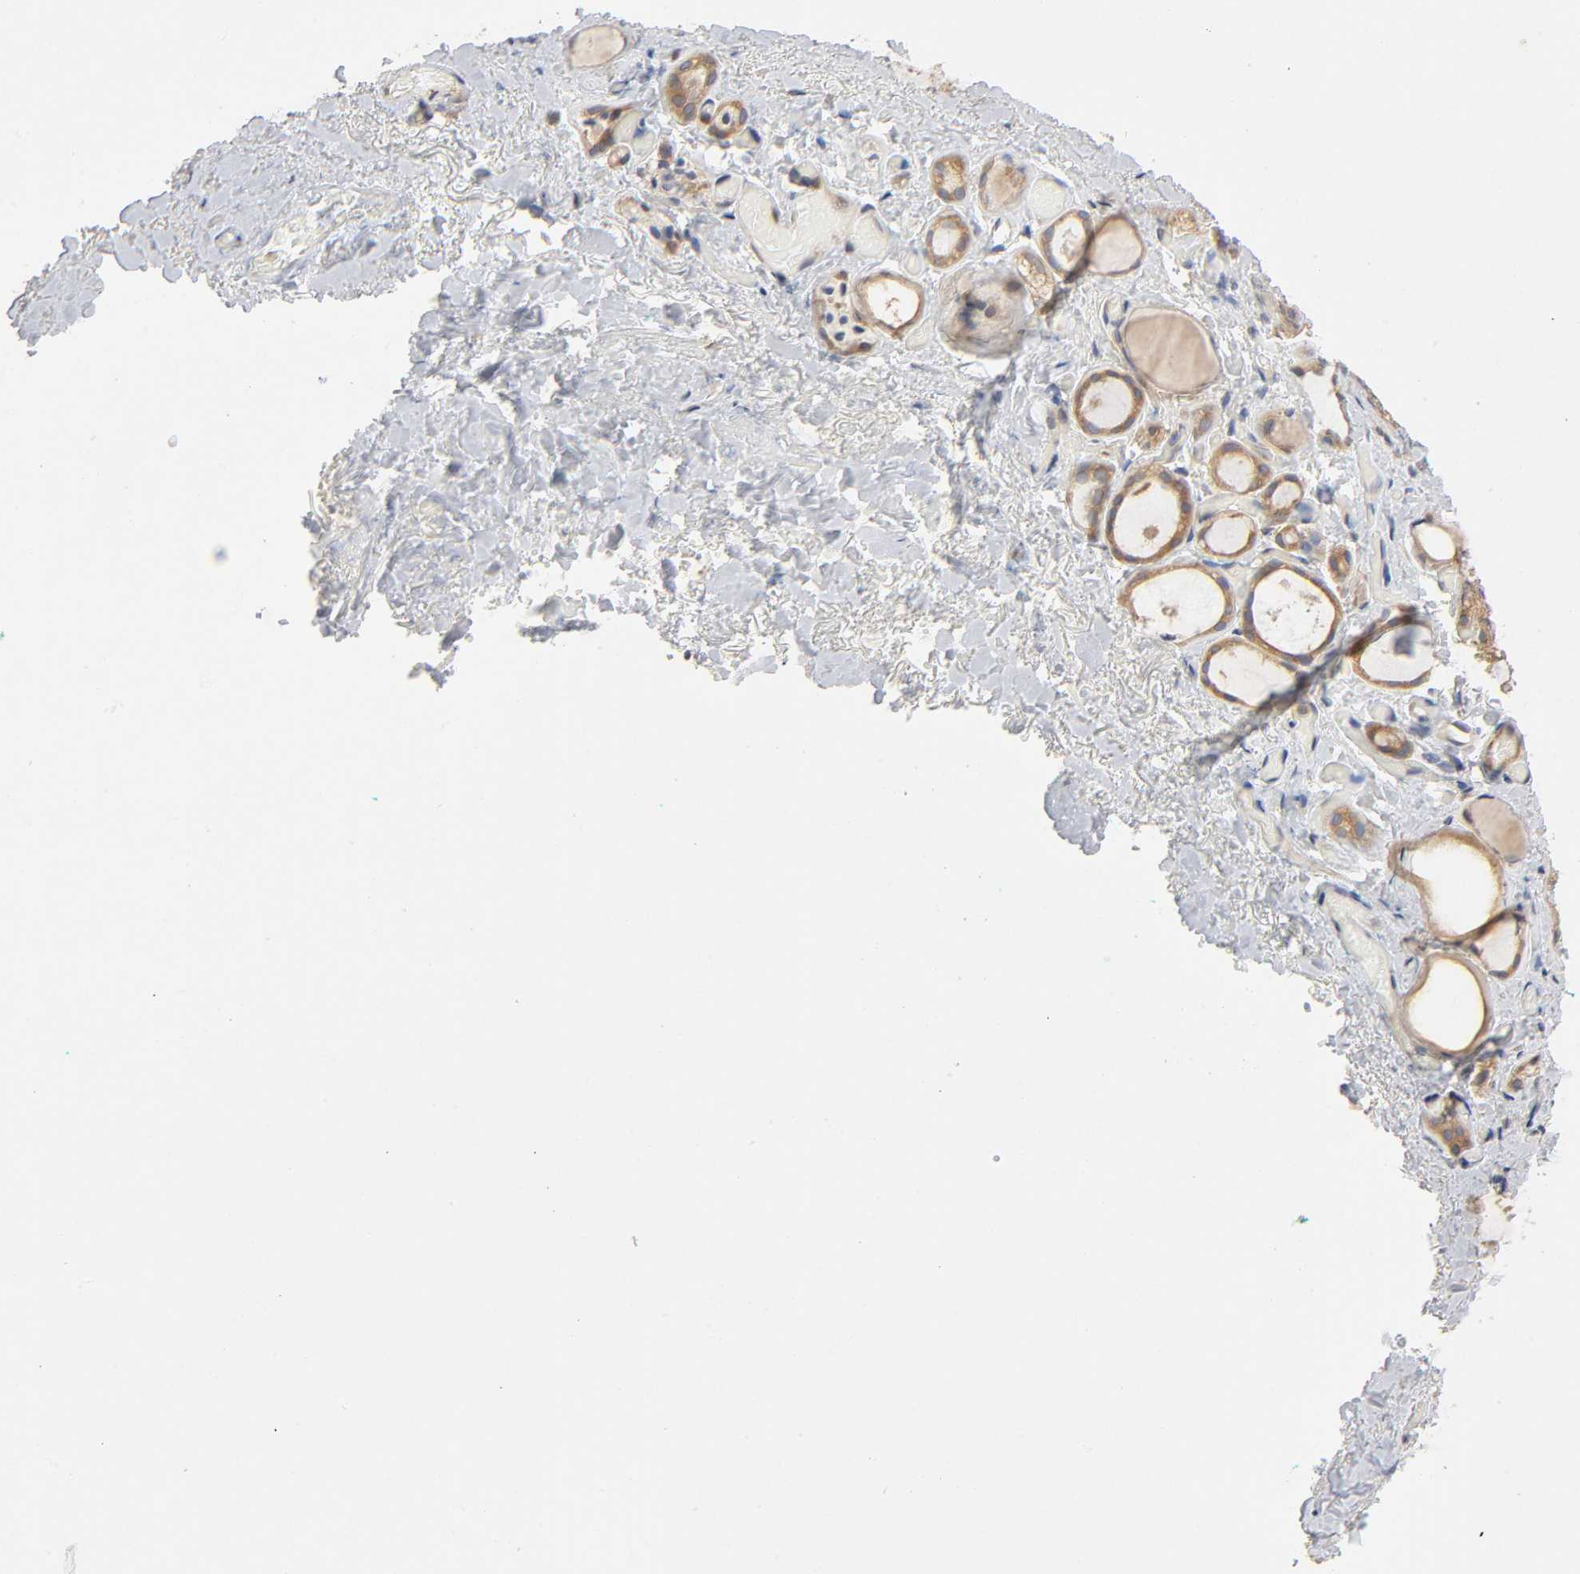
{"staining": {"intensity": "moderate", "quantity": ">75%", "location": "cytoplasmic/membranous"}, "tissue": "thyroid gland", "cell_type": "Glandular cells", "image_type": "normal", "snomed": [{"axis": "morphology", "description": "Normal tissue, NOS"}, {"axis": "topography", "description": "Thyroid gland"}], "caption": "Immunohistochemical staining of normal human thyroid gland exhibits >75% levels of moderate cytoplasmic/membranous protein positivity in about >75% of glandular cells. The protein of interest is stained brown, and the nuclei are stained in blue (DAB IHC with brightfield microscopy, high magnification).", "gene": "IQCJ", "patient": {"sex": "female", "age": 75}}